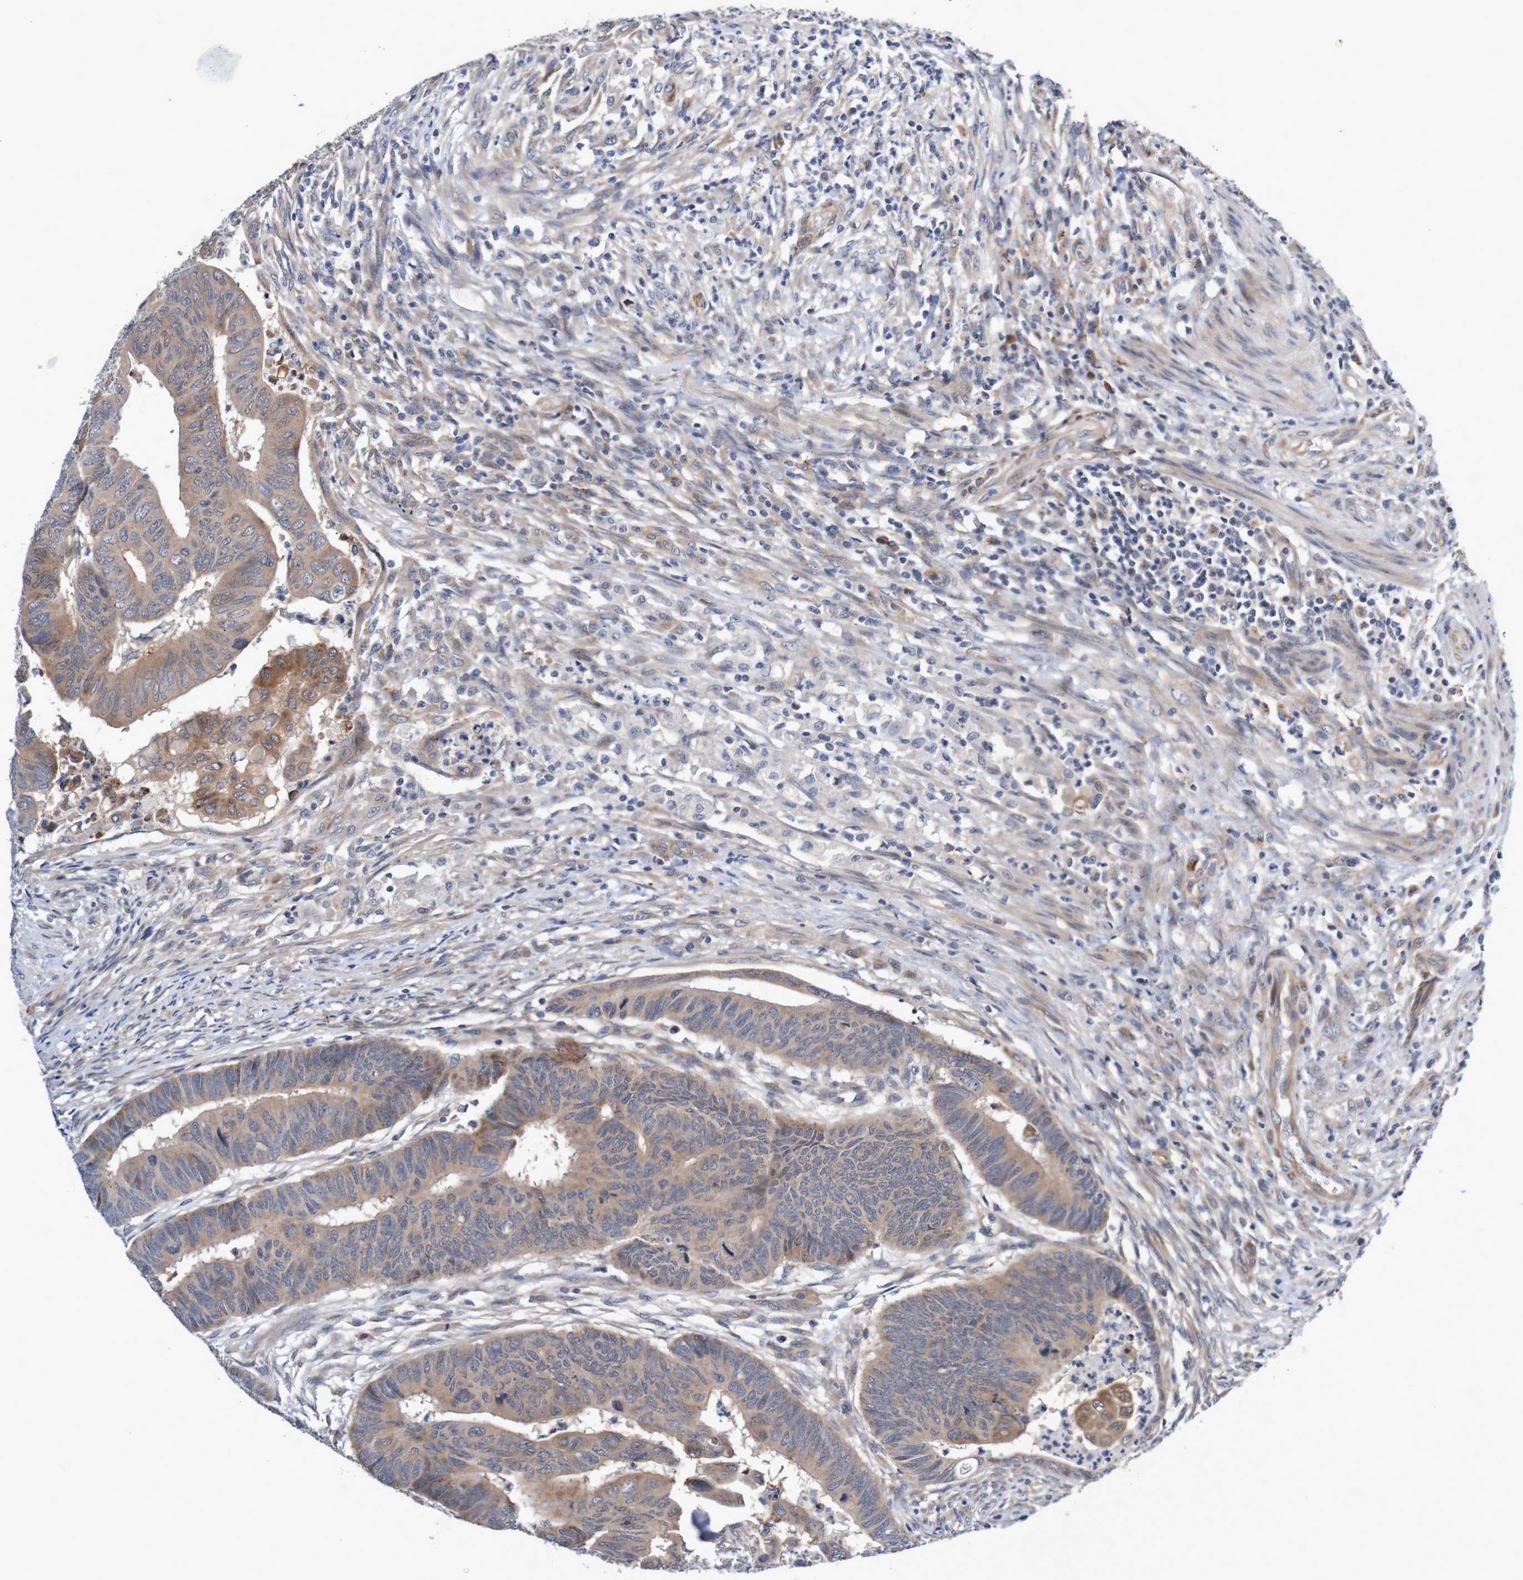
{"staining": {"intensity": "weak", "quantity": ">75%", "location": "cytoplasmic/membranous"}, "tissue": "colorectal cancer", "cell_type": "Tumor cells", "image_type": "cancer", "snomed": [{"axis": "morphology", "description": "Normal tissue, NOS"}, {"axis": "morphology", "description": "Adenocarcinoma, NOS"}, {"axis": "topography", "description": "Rectum"}, {"axis": "topography", "description": "Peripheral nerve tissue"}], "caption": "There is low levels of weak cytoplasmic/membranous positivity in tumor cells of colorectal adenocarcinoma, as demonstrated by immunohistochemical staining (brown color).", "gene": "CPED1", "patient": {"sex": "male", "age": 92}}